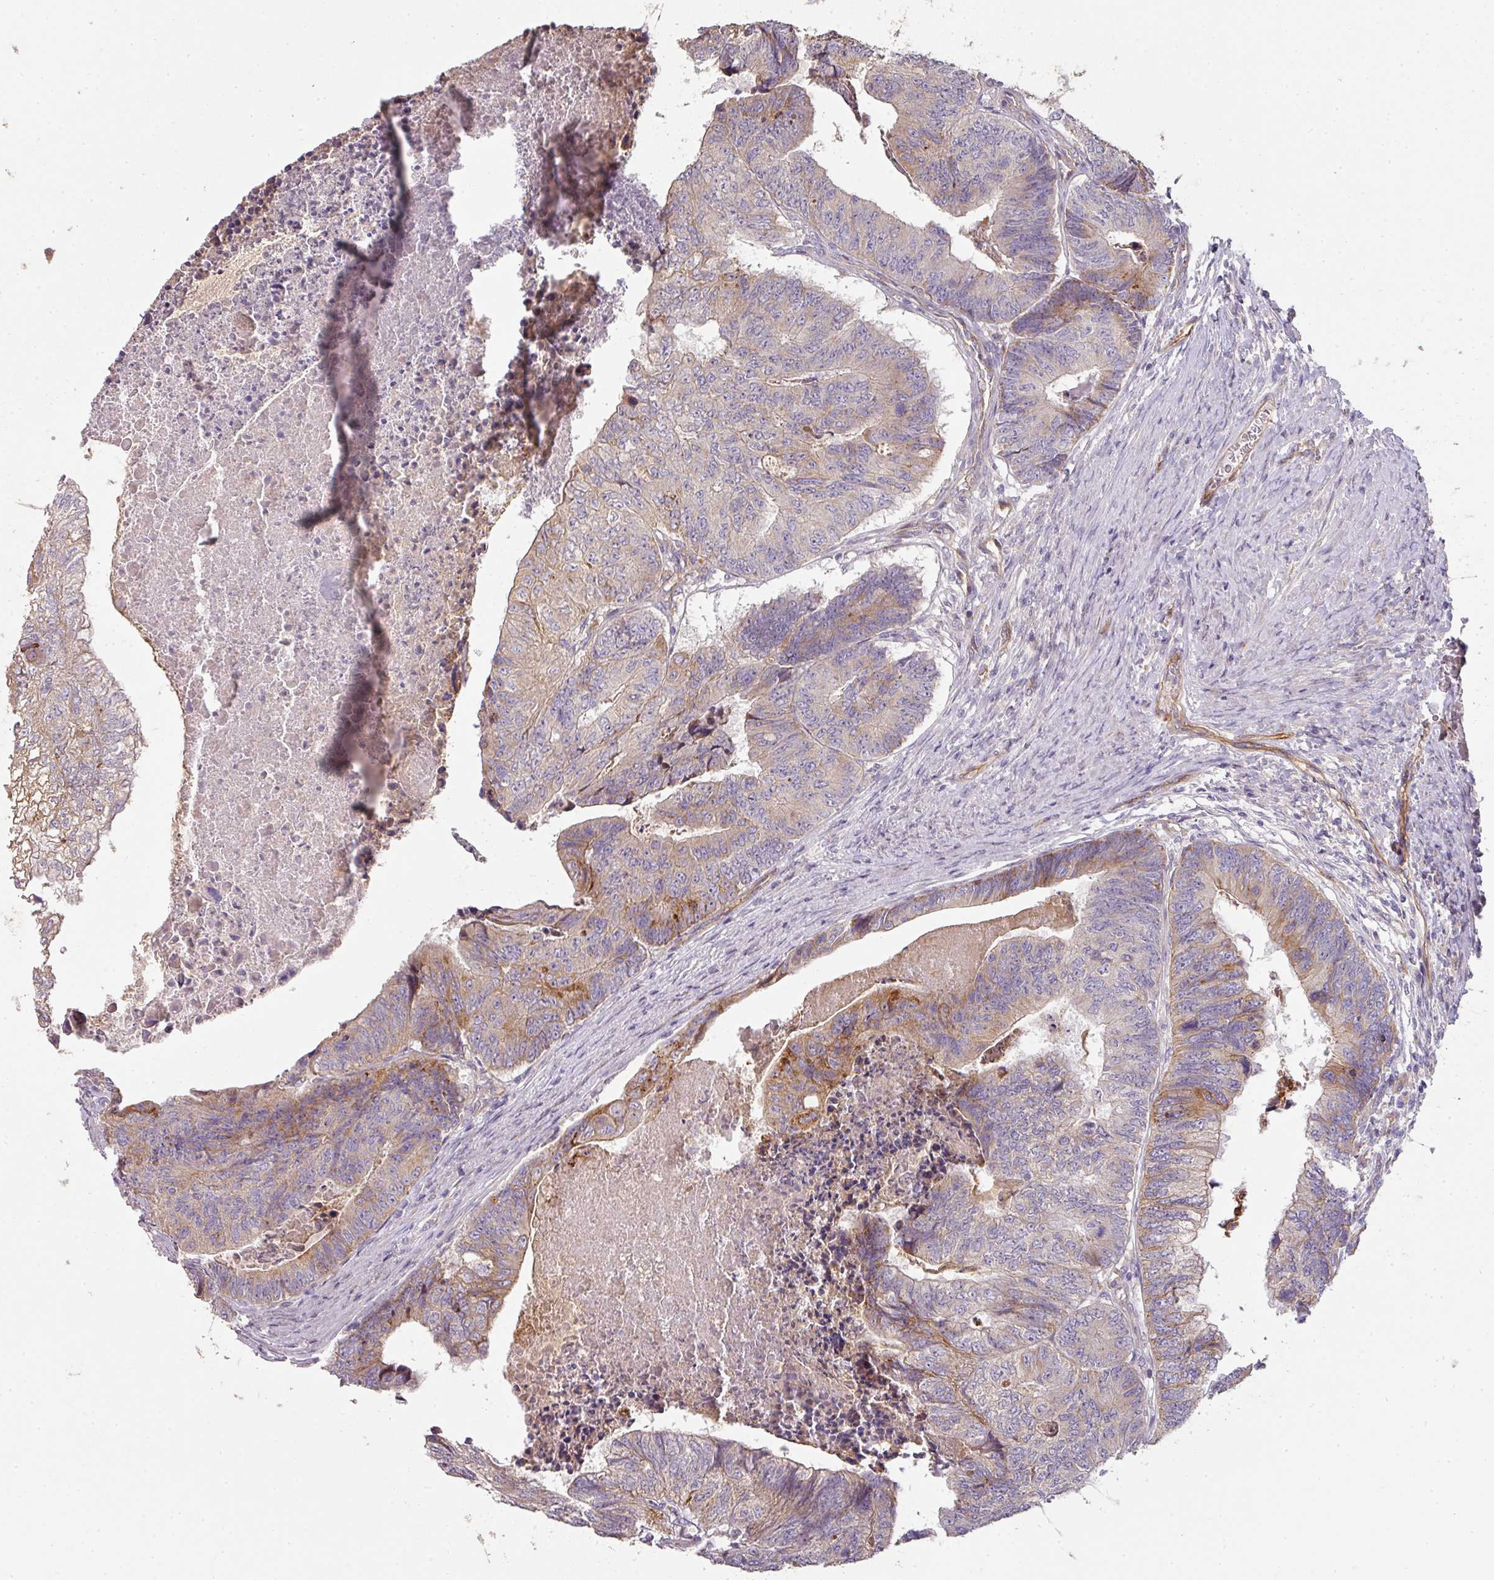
{"staining": {"intensity": "moderate", "quantity": "<25%", "location": "cytoplasmic/membranous"}, "tissue": "colorectal cancer", "cell_type": "Tumor cells", "image_type": "cancer", "snomed": [{"axis": "morphology", "description": "Adenocarcinoma, NOS"}, {"axis": "topography", "description": "Colon"}], "caption": "Tumor cells demonstrate low levels of moderate cytoplasmic/membranous positivity in about <25% of cells in human adenocarcinoma (colorectal).", "gene": "PCDH1", "patient": {"sex": "female", "age": 67}}